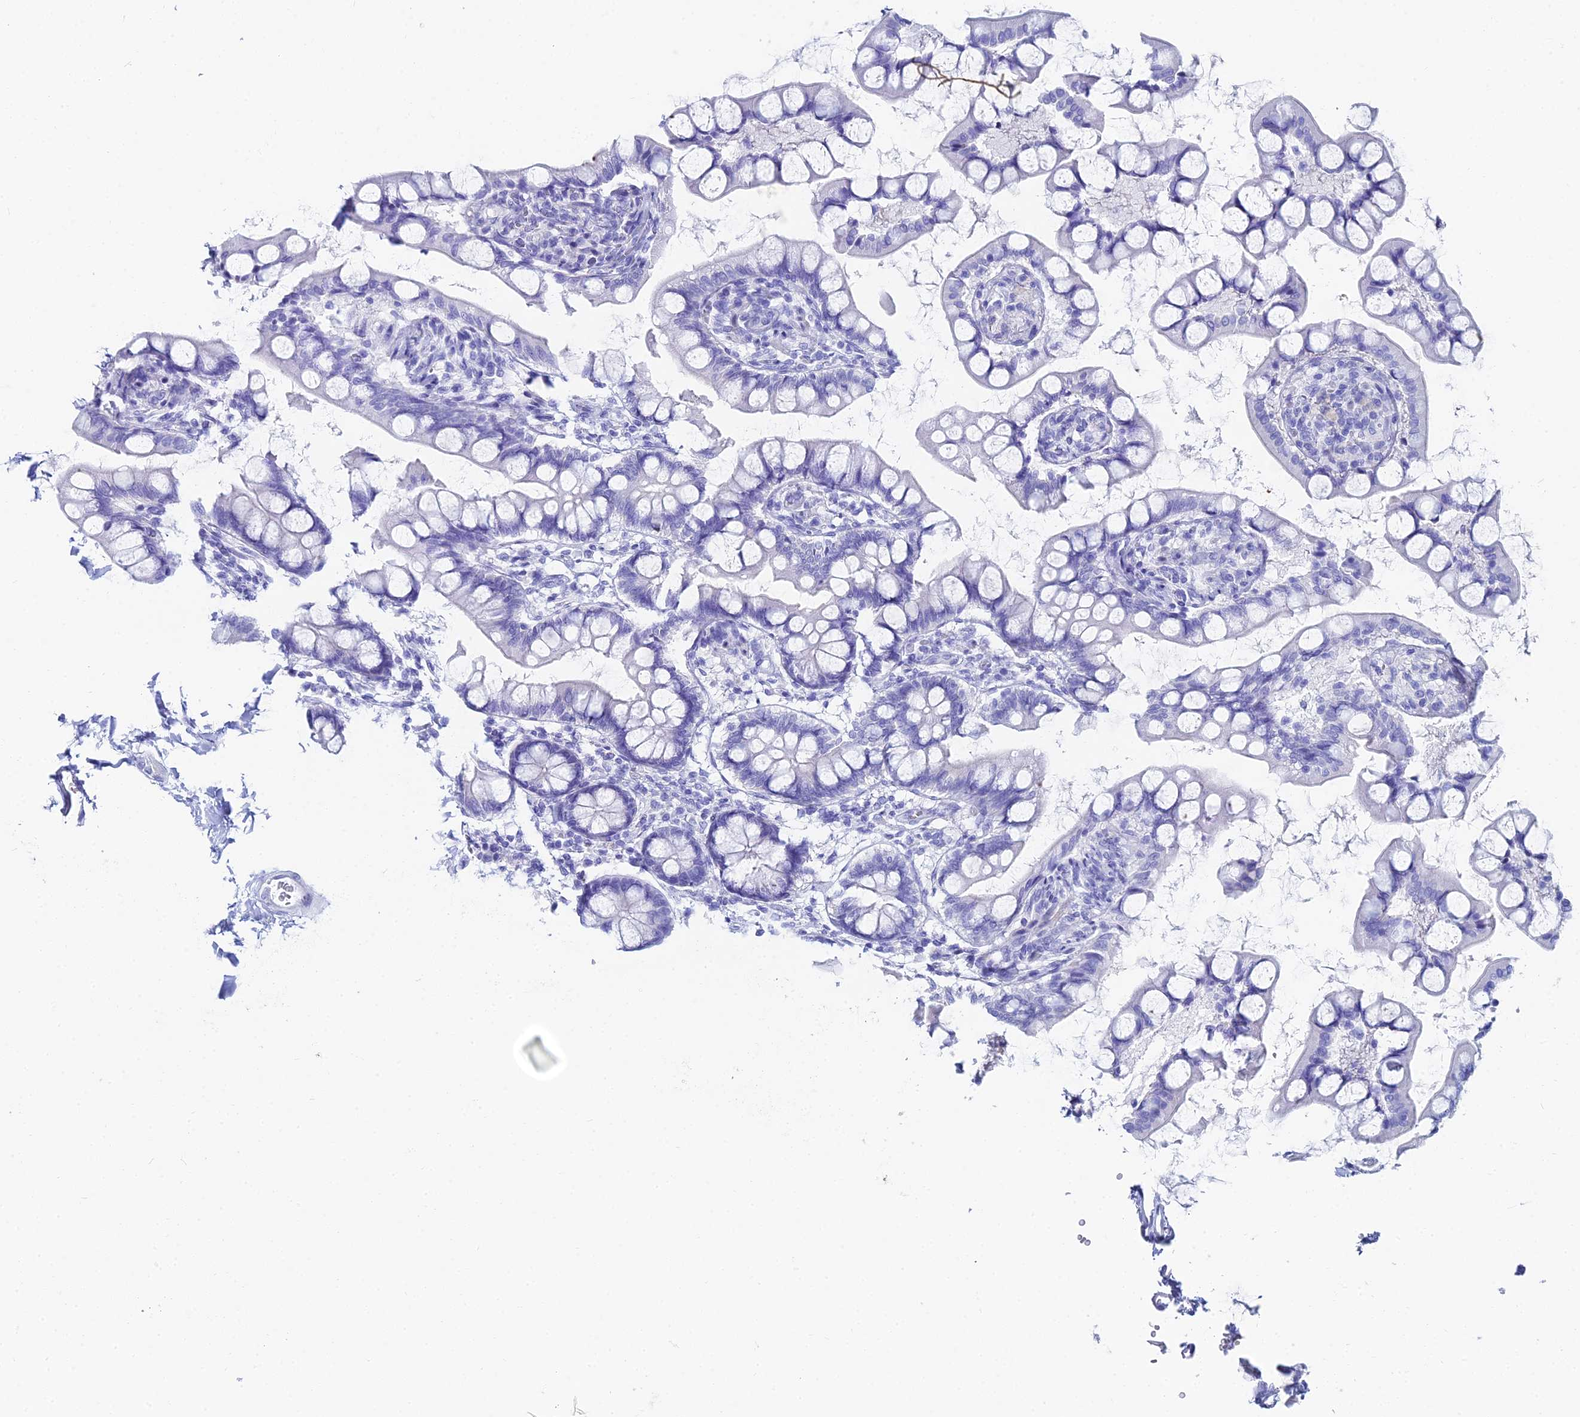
{"staining": {"intensity": "moderate", "quantity": "<25%", "location": "cytoplasmic/membranous"}, "tissue": "small intestine", "cell_type": "Glandular cells", "image_type": "normal", "snomed": [{"axis": "morphology", "description": "Normal tissue, NOS"}, {"axis": "topography", "description": "Small intestine"}], "caption": "Immunohistochemical staining of benign human small intestine exhibits moderate cytoplasmic/membranous protein positivity in about <25% of glandular cells.", "gene": "HSPA1L", "patient": {"sex": "male", "age": 52}}